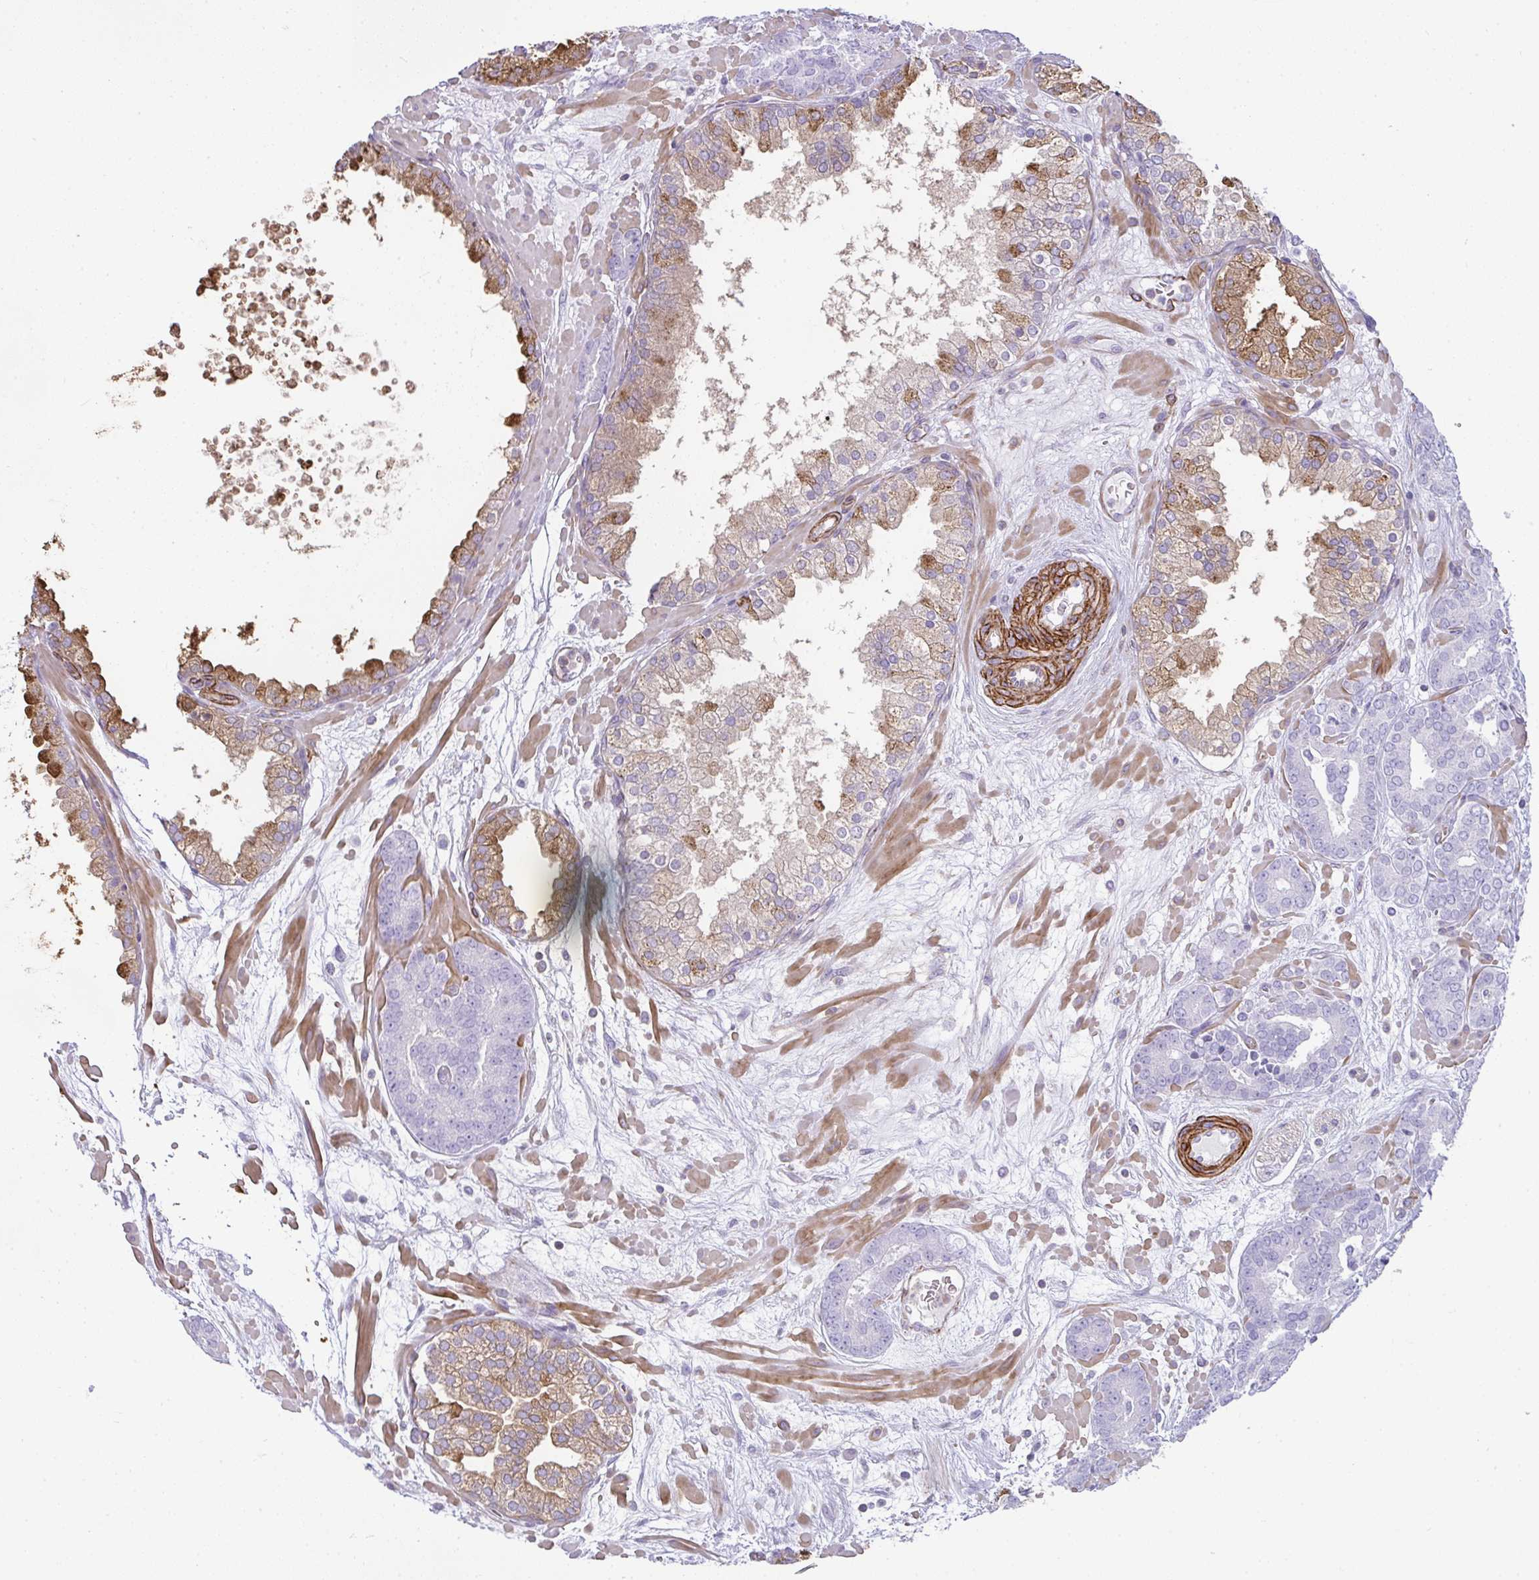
{"staining": {"intensity": "weak", "quantity": "<25%", "location": "cytoplasmic/membranous"}, "tissue": "prostate cancer", "cell_type": "Tumor cells", "image_type": "cancer", "snomed": [{"axis": "morphology", "description": "Adenocarcinoma, High grade"}, {"axis": "topography", "description": "Prostate"}], "caption": "High magnification brightfield microscopy of prostate high-grade adenocarcinoma stained with DAB (brown) and counterstained with hematoxylin (blue): tumor cells show no significant staining. Nuclei are stained in blue.", "gene": "CDRT15", "patient": {"sex": "male", "age": 66}}